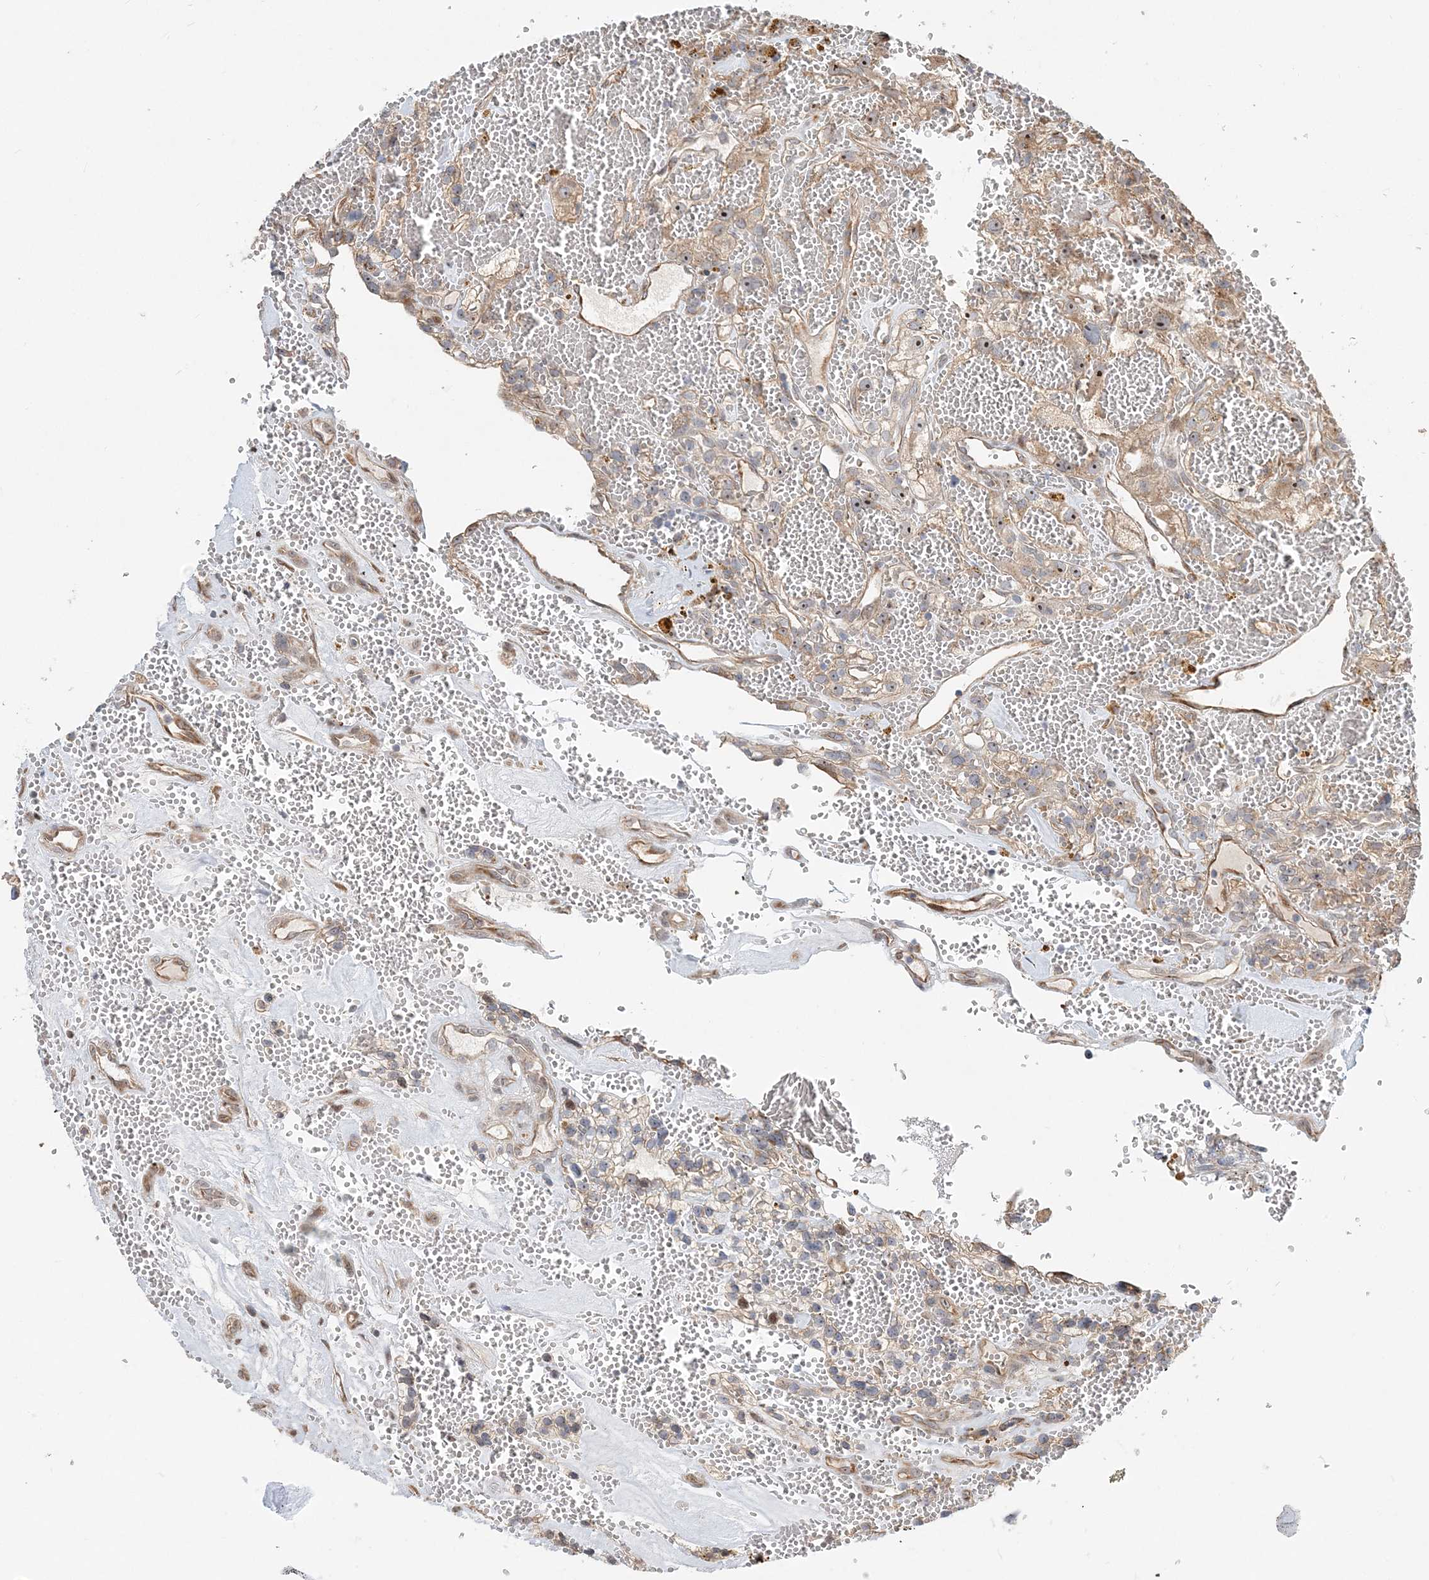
{"staining": {"intensity": "moderate", "quantity": "25%-75%", "location": "cytoplasmic/membranous,nuclear"}, "tissue": "renal cancer", "cell_type": "Tumor cells", "image_type": "cancer", "snomed": [{"axis": "morphology", "description": "Adenocarcinoma, NOS"}, {"axis": "topography", "description": "Kidney"}], "caption": "Immunohistochemical staining of human renal adenocarcinoma shows medium levels of moderate cytoplasmic/membranous and nuclear protein expression in approximately 25%-75% of tumor cells. Nuclei are stained in blue.", "gene": "CXXC5", "patient": {"sex": "female", "age": 57}}